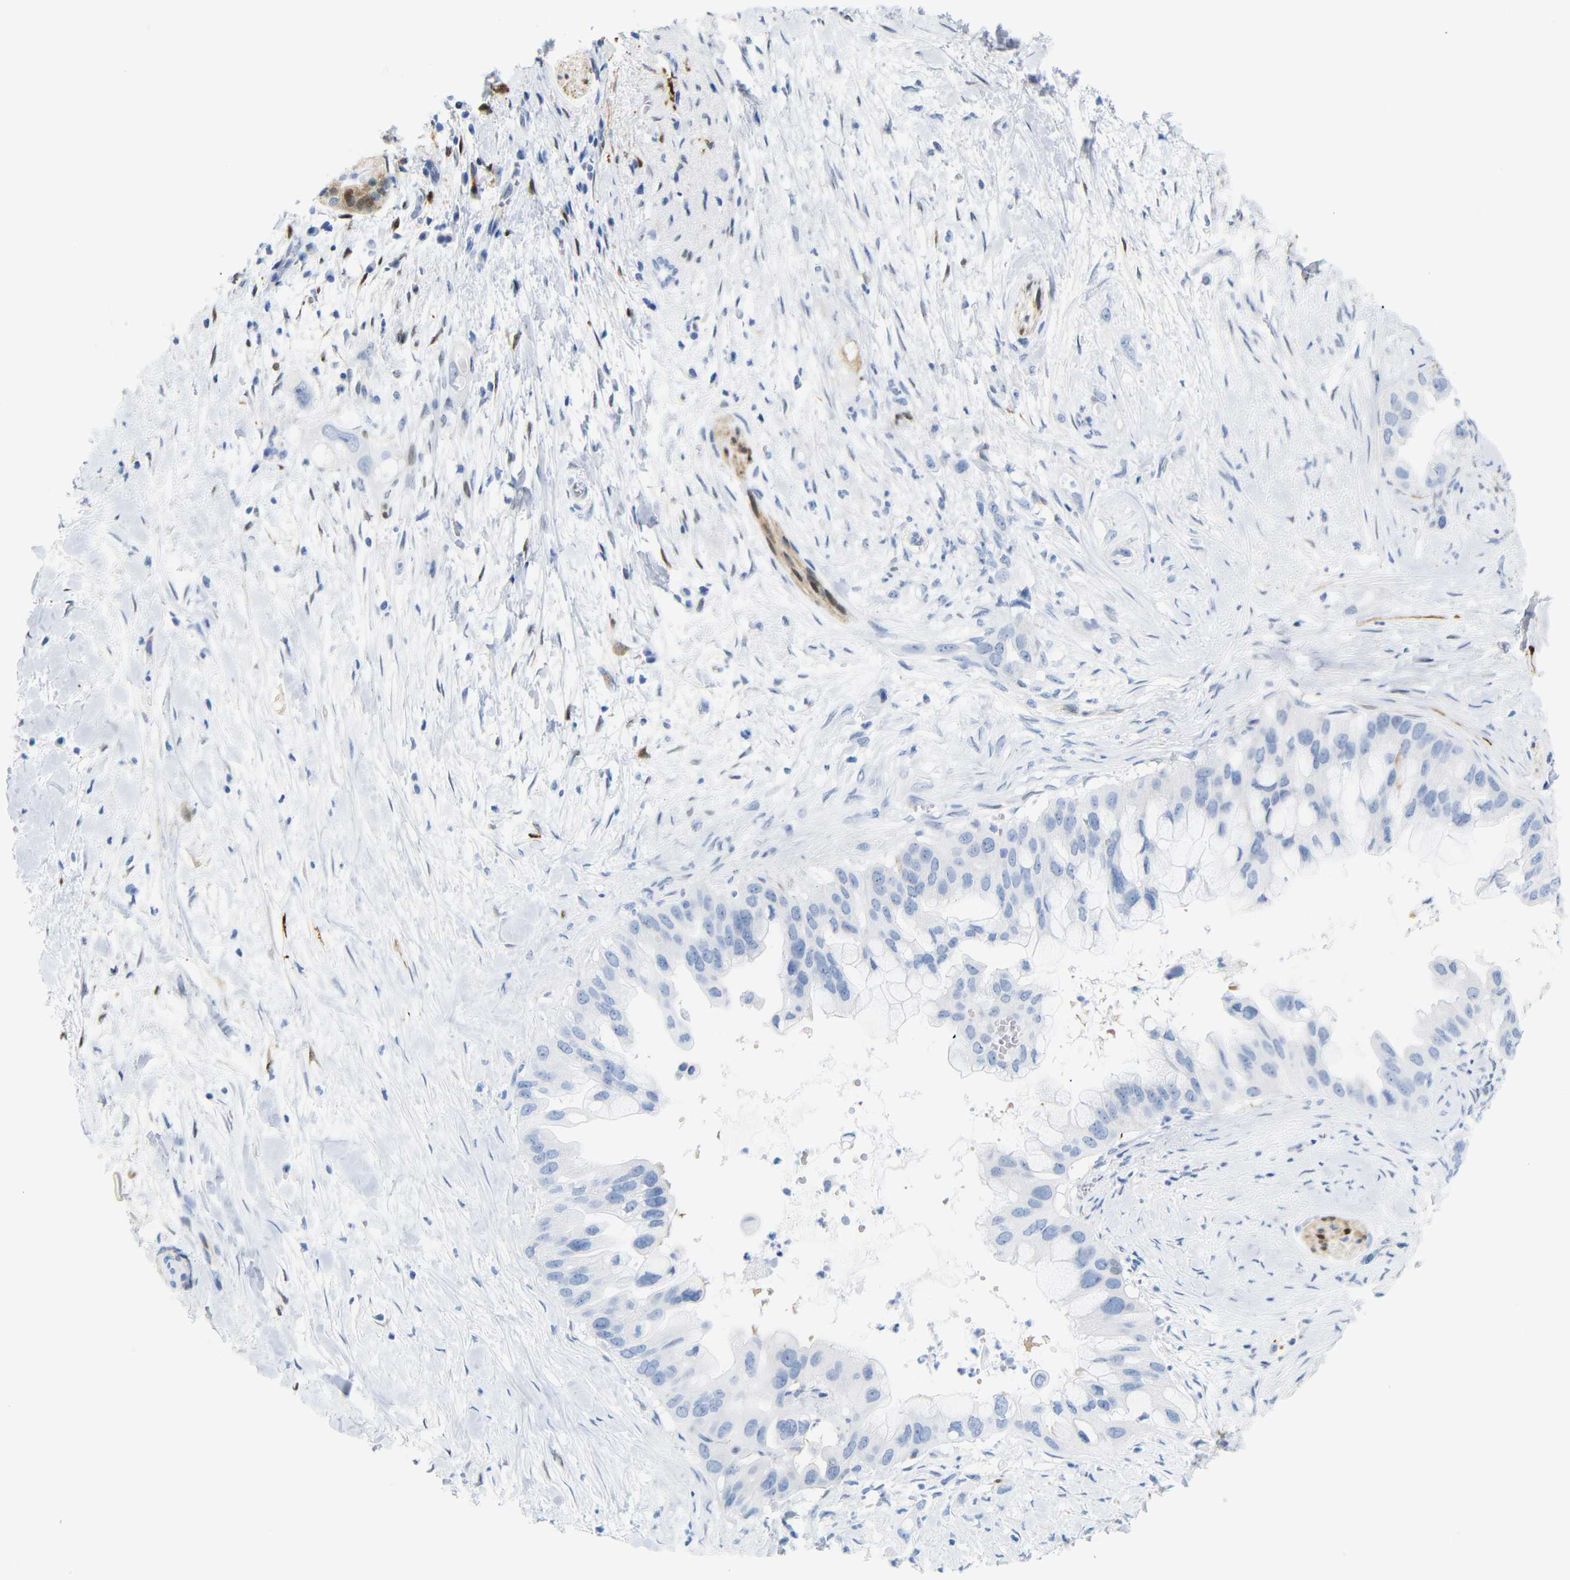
{"staining": {"intensity": "negative", "quantity": "none", "location": "none"}, "tissue": "pancreatic cancer", "cell_type": "Tumor cells", "image_type": "cancer", "snomed": [{"axis": "morphology", "description": "Adenocarcinoma, NOS"}, {"axis": "topography", "description": "Pancreas"}], "caption": "Tumor cells show no significant protein positivity in pancreatic adenocarcinoma.", "gene": "MT1A", "patient": {"sex": "male", "age": 55}}